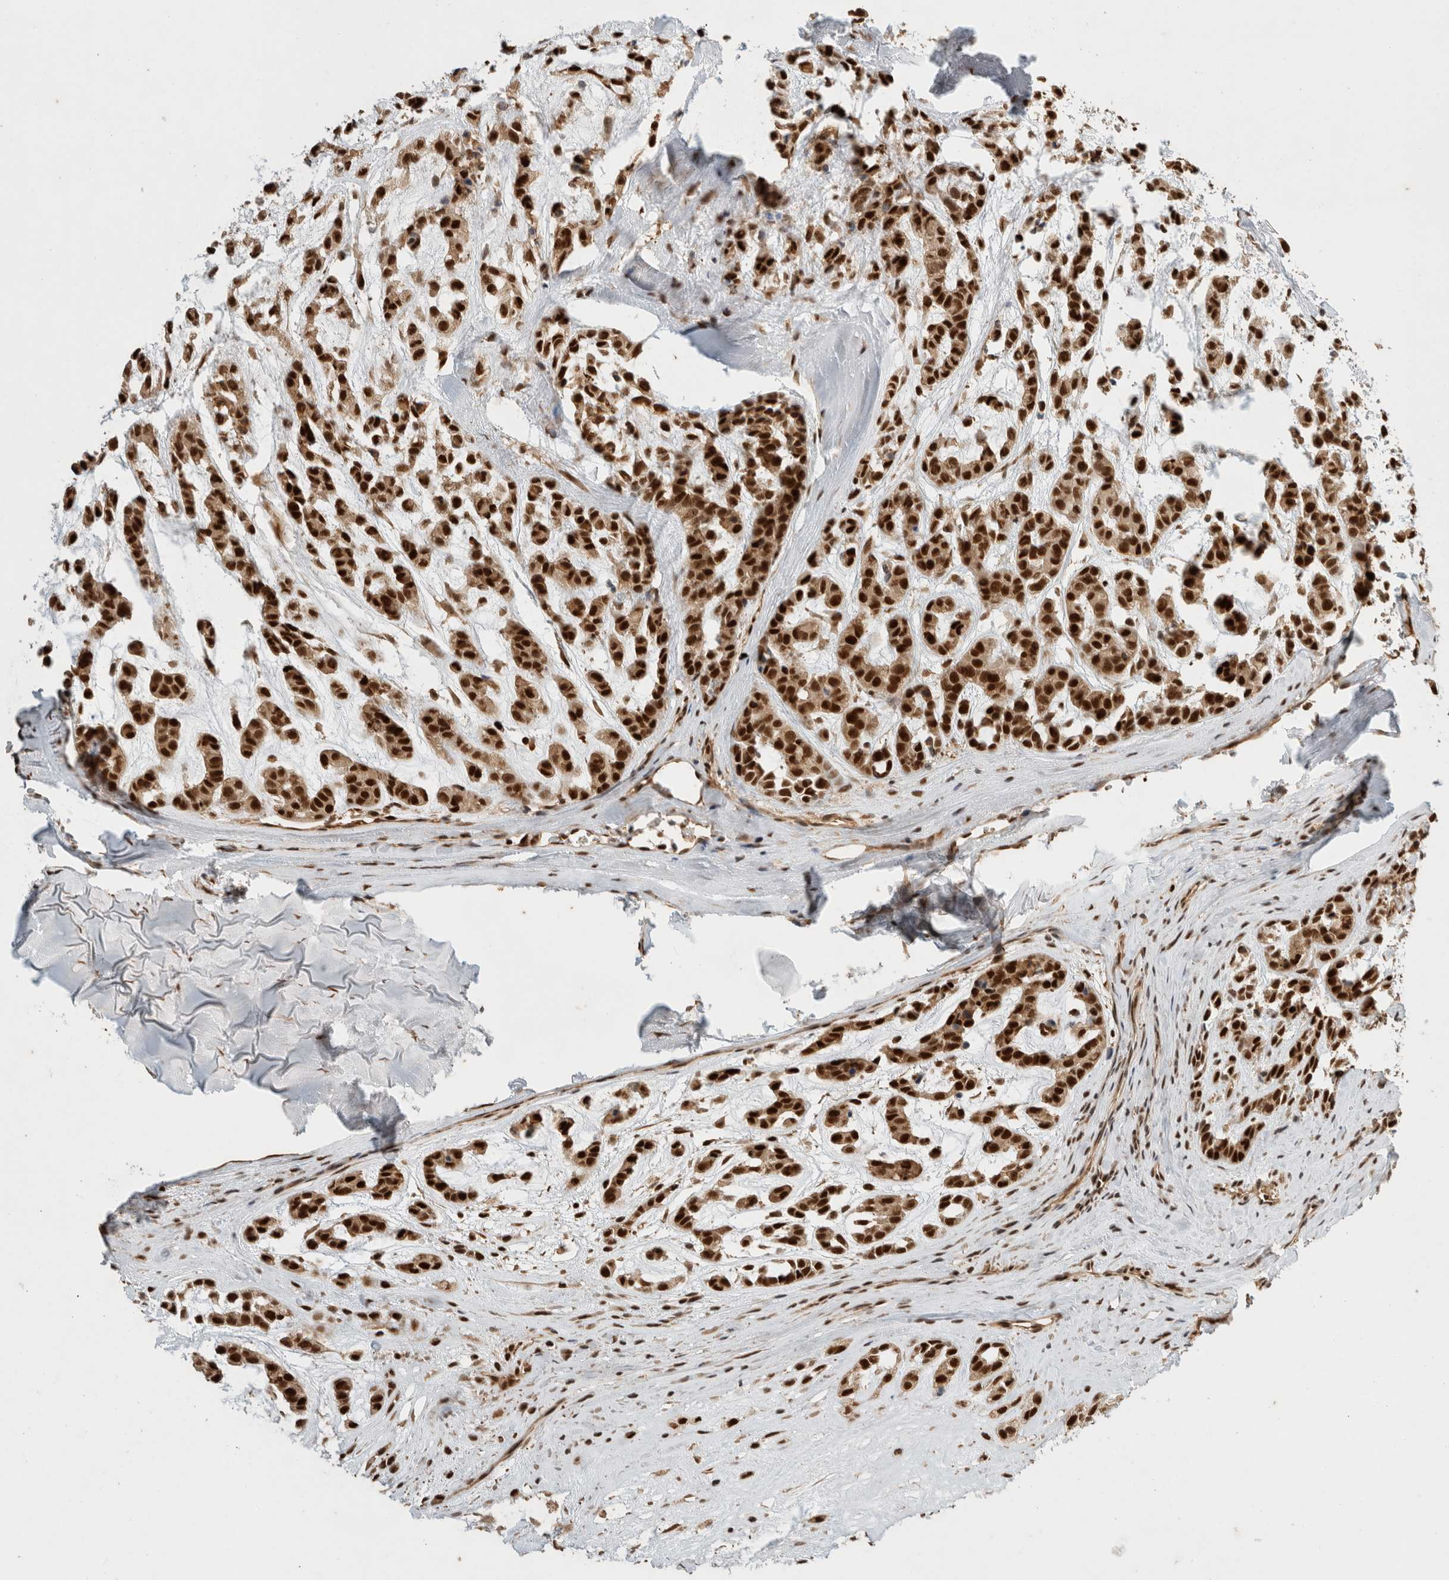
{"staining": {"intensity": "strong", "quantity": ">75%", "location": "cytoplasmic/membranous,nuclear"}, "tissue": "head and neck cancer", "cell_type": "Tumor cells", "image_type": "cancer", "snomed": [{"axis": "morphology", "description": "Adenocarcinoma, NOS"}, {"axis": "morphology", "description": "Adenoma, NOS"}, {"axis": "topography", "description": "Head-Neck"}], "caption": "High-magnification brightfield microscopy of head and neck cancer stained with DAB (brown) and counterstained with hematoxylin (blue). tumor cells exhibit strong cytoplasmic/membranous and nuclear positivity is seen in about>75% of cells.", "gene": "SNRNP40", "patient": {"sex": "female", "age": 55}}